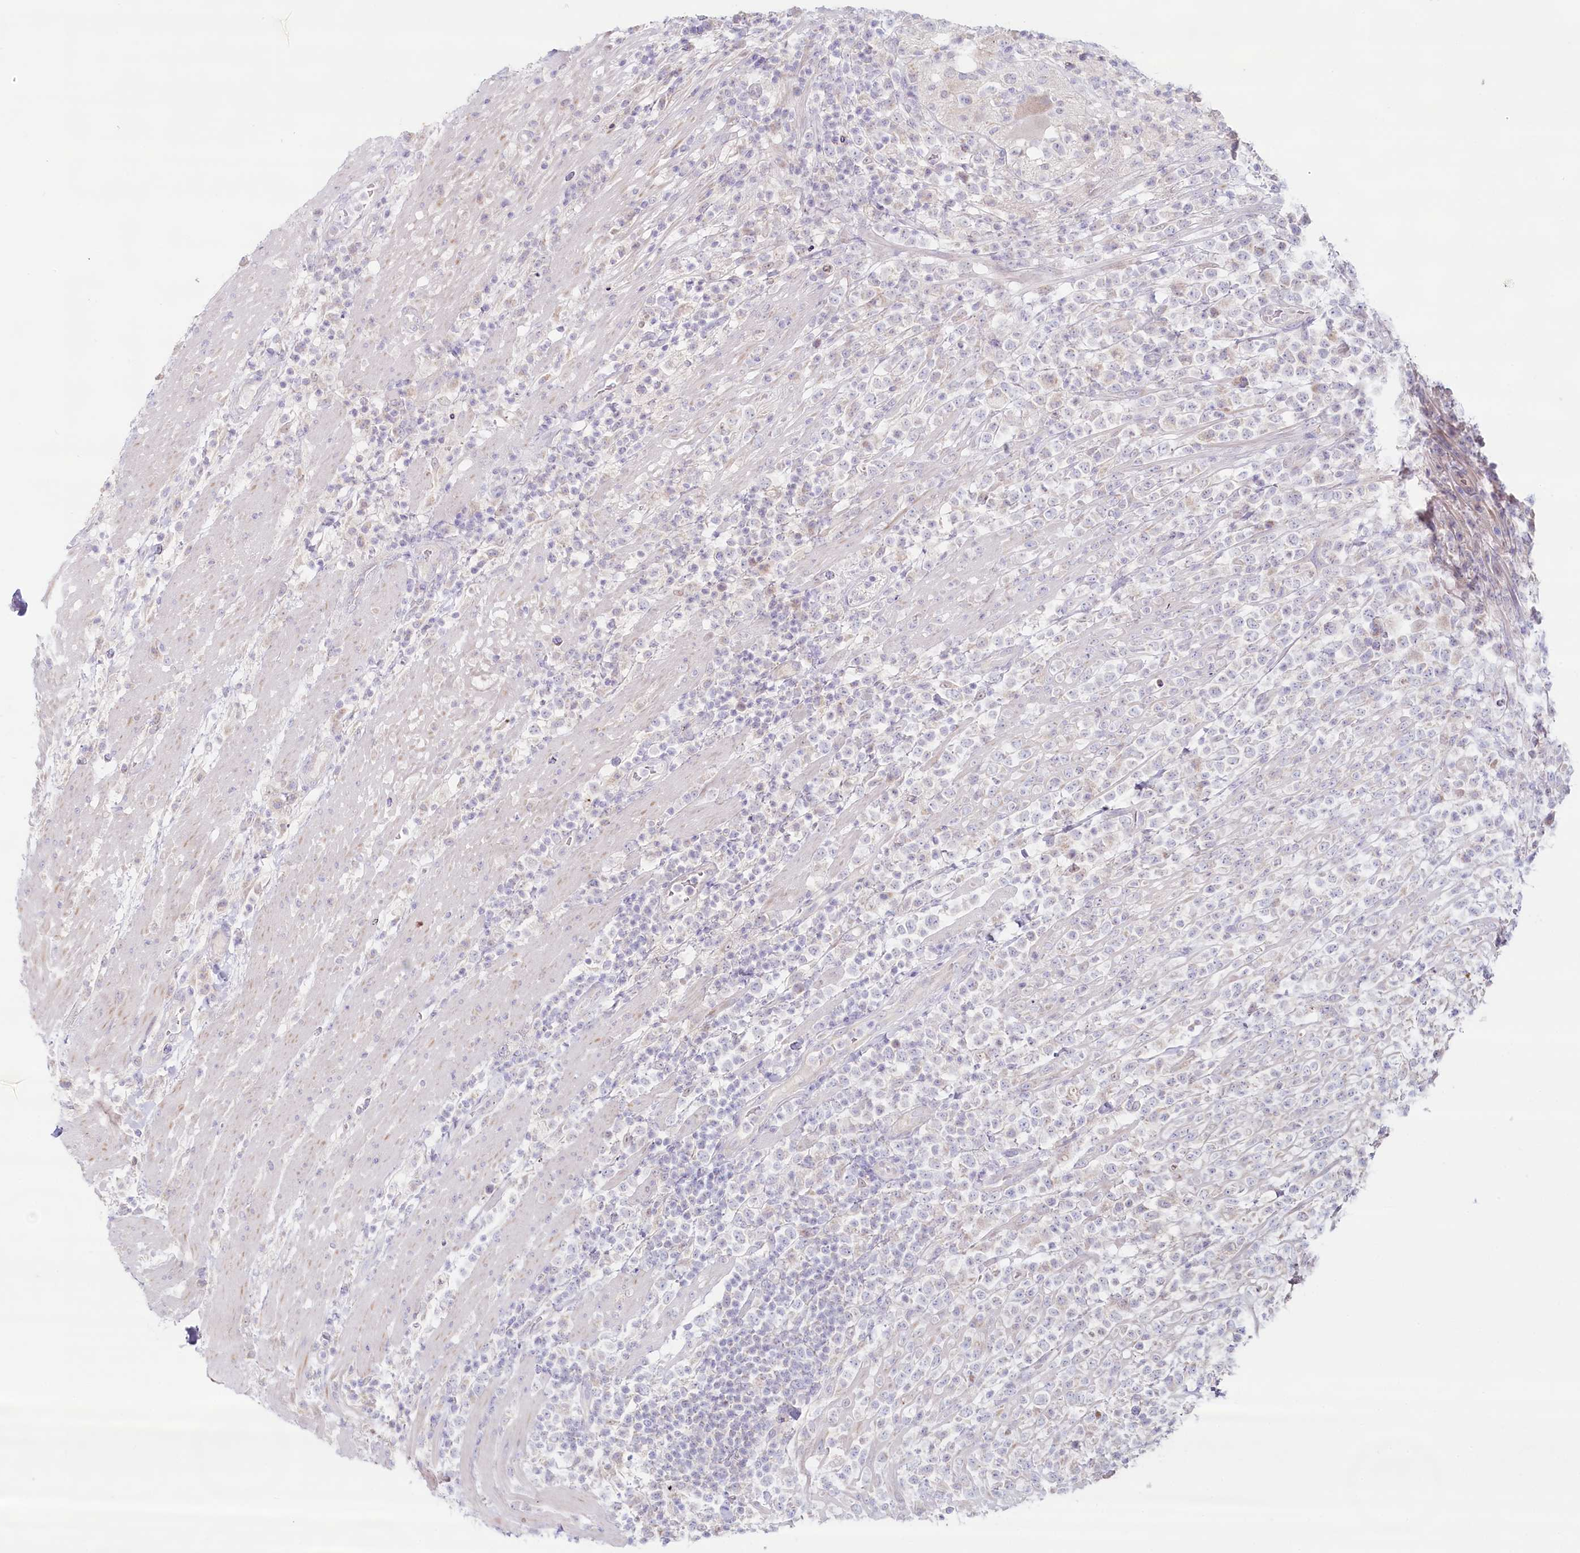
{"staining": {"intensity": "negative", "quantity": "none", "location": "none"}, "tissue": "lymphoma", "cell_type": "Tumor cells", "image_type": "cancer", "snomed": [{"axis": "morphology", "description": "Malignant lymphoma, non-Hodgkin's type, High grade"}, {"axis": "topography", "description": "Colon"}], "caption": "IHC image of neoplastic tissue: lymphoma stained with DAB (3,3'-diaminobenzidine) shows no significant protein staining in tumor cells. Brightfield microscopy of immunohistochemistry (IHC) stained with DAB (3,3'-diaminobenzidine) (brown) and hematoxylin (blue), captured at high magnification.", "gene": "PSAPL1", "patient": {"sex": "female", "age": 53}}